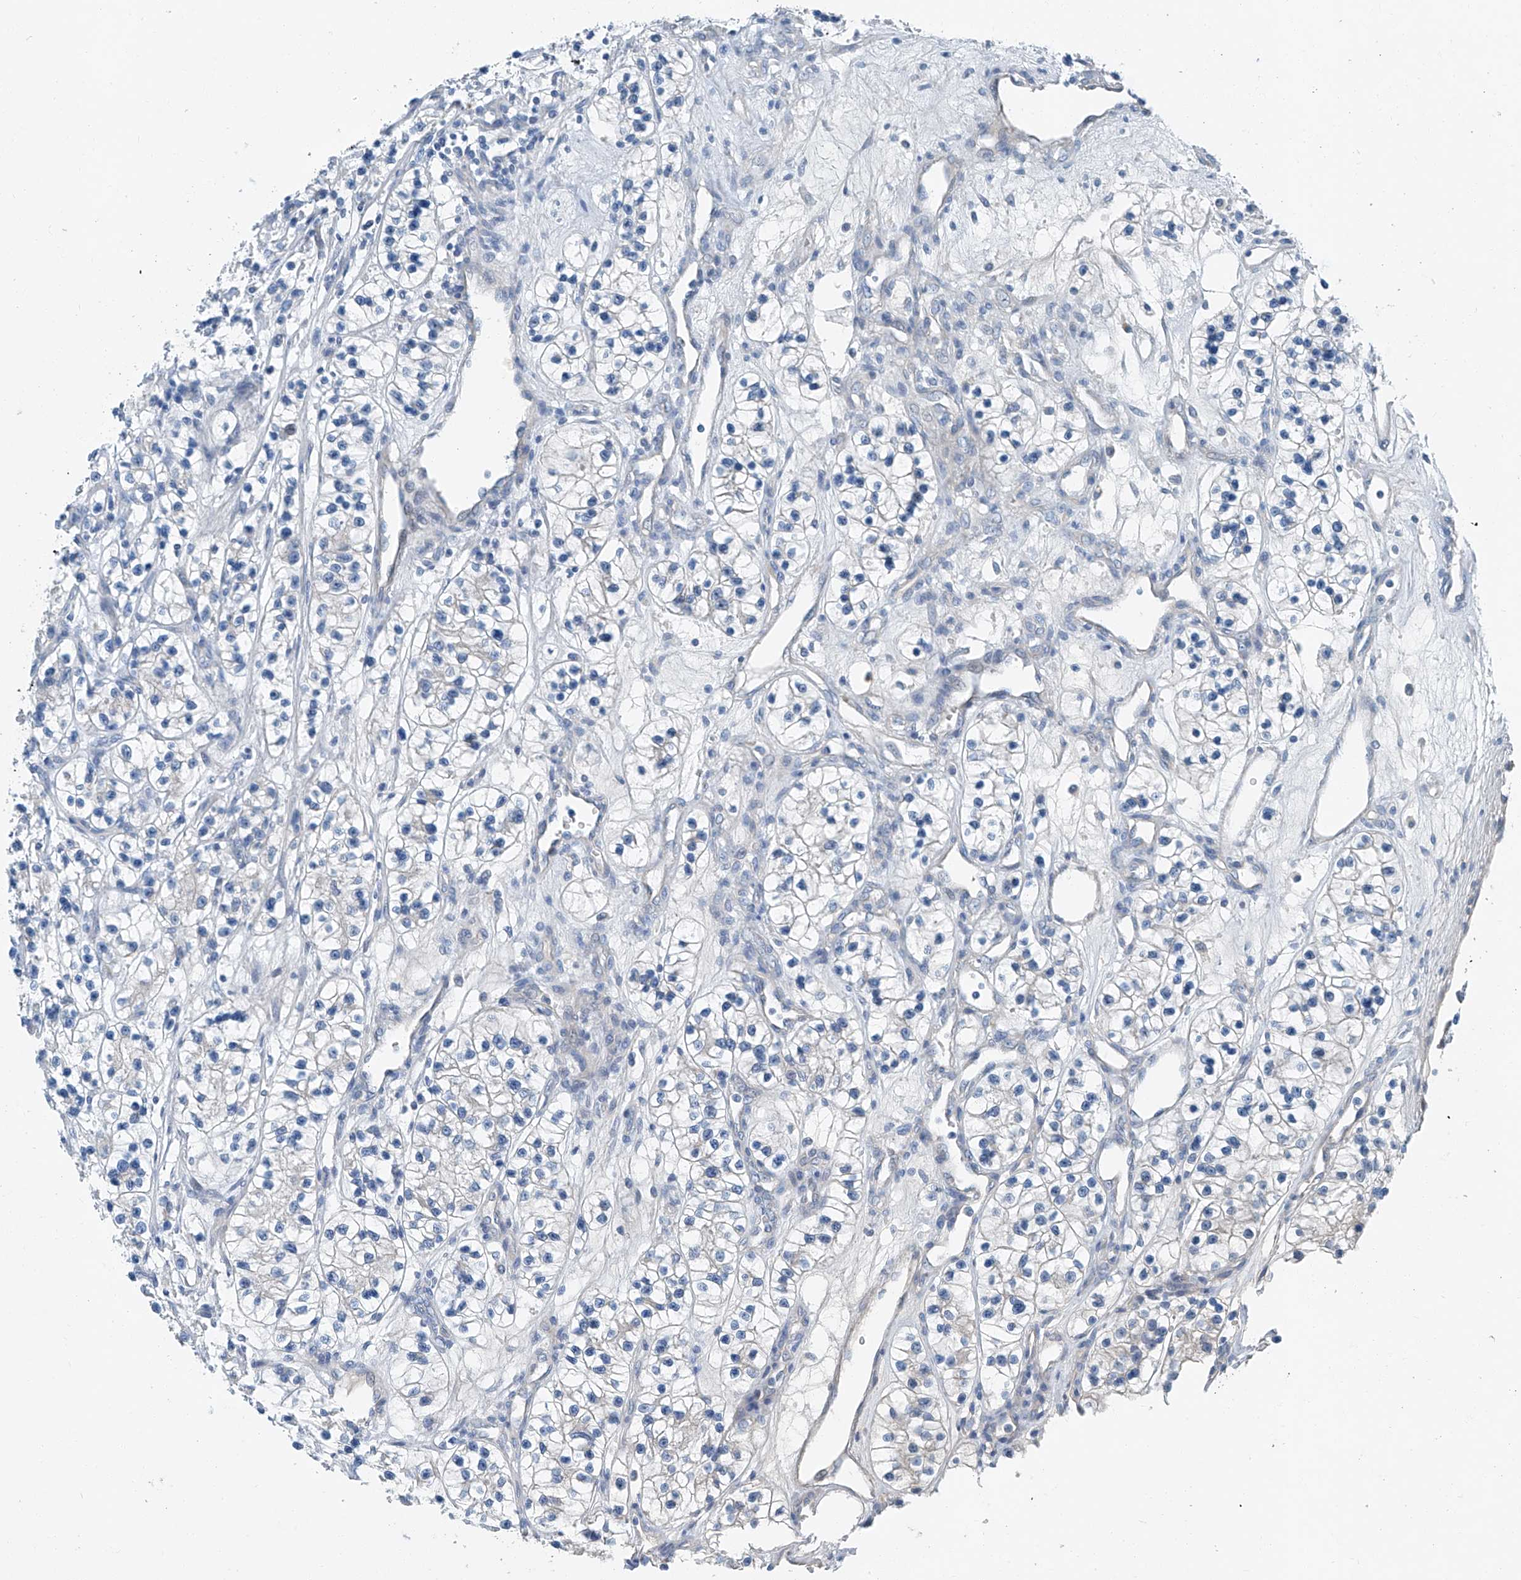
{"staining": {"intensity": "negative", "quantity": "none", "location": "none"}, "tissue": "renal cancer", "cell_type": "Tumor cells", "image_type": "cancer", "snomed": [{"axis": "morphology", "description": "Adenocarcinoma, NOS"}, {"axis": "topography", "description": "Kidney"}], "caption": "DAB immunohistochemical staining of renal cancer reveals no significant staining in tumor cells. (DAB IHC visualized using brightfield microscopy, high magnification).", "gene": "MDGA1", "patient": {"sex": "female", "age": 57}}